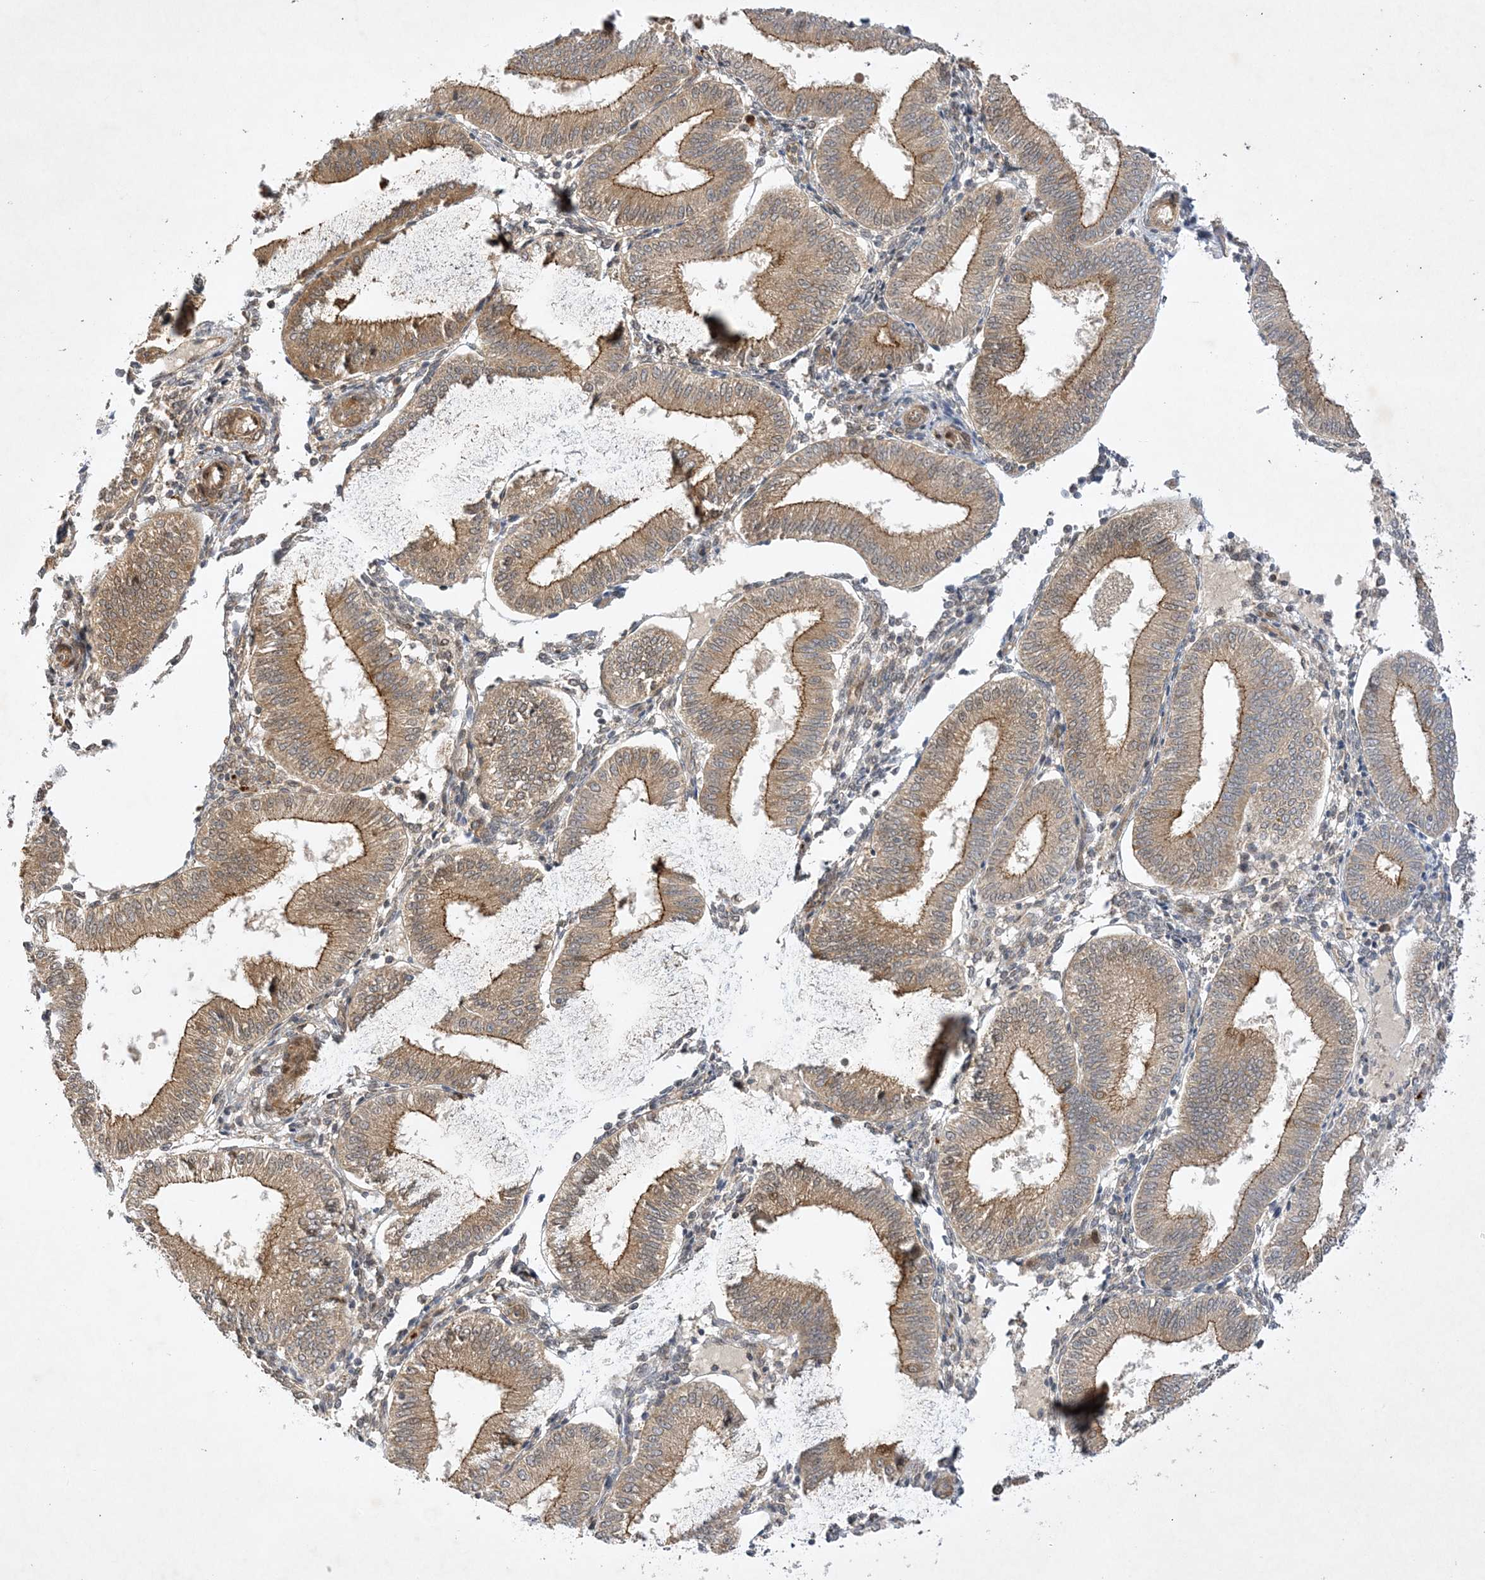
{"staining": {"intensity": "moderate", "quantity": "<25%", "location": "nuclear"}, "tissue": "endometrium", "cell_type": "Cells in endometrial stroma", "image_type": "normal", "snomed": [{"axis": "morphology", "description": "Normal tissue, NOS"}, {"axis": "topography", "description": "Endometrium"}], "caption": "High-magnification brightfield microscopy of normal endometrium stained with DAB (brown) and counterstained with hematoxylin (blue). cells in endometrial stroma exhibit moderate nuclear expression is seen in about<25% of cells.", "gene": "NAF1", "patient": {"sex": "female", "age": 39}}